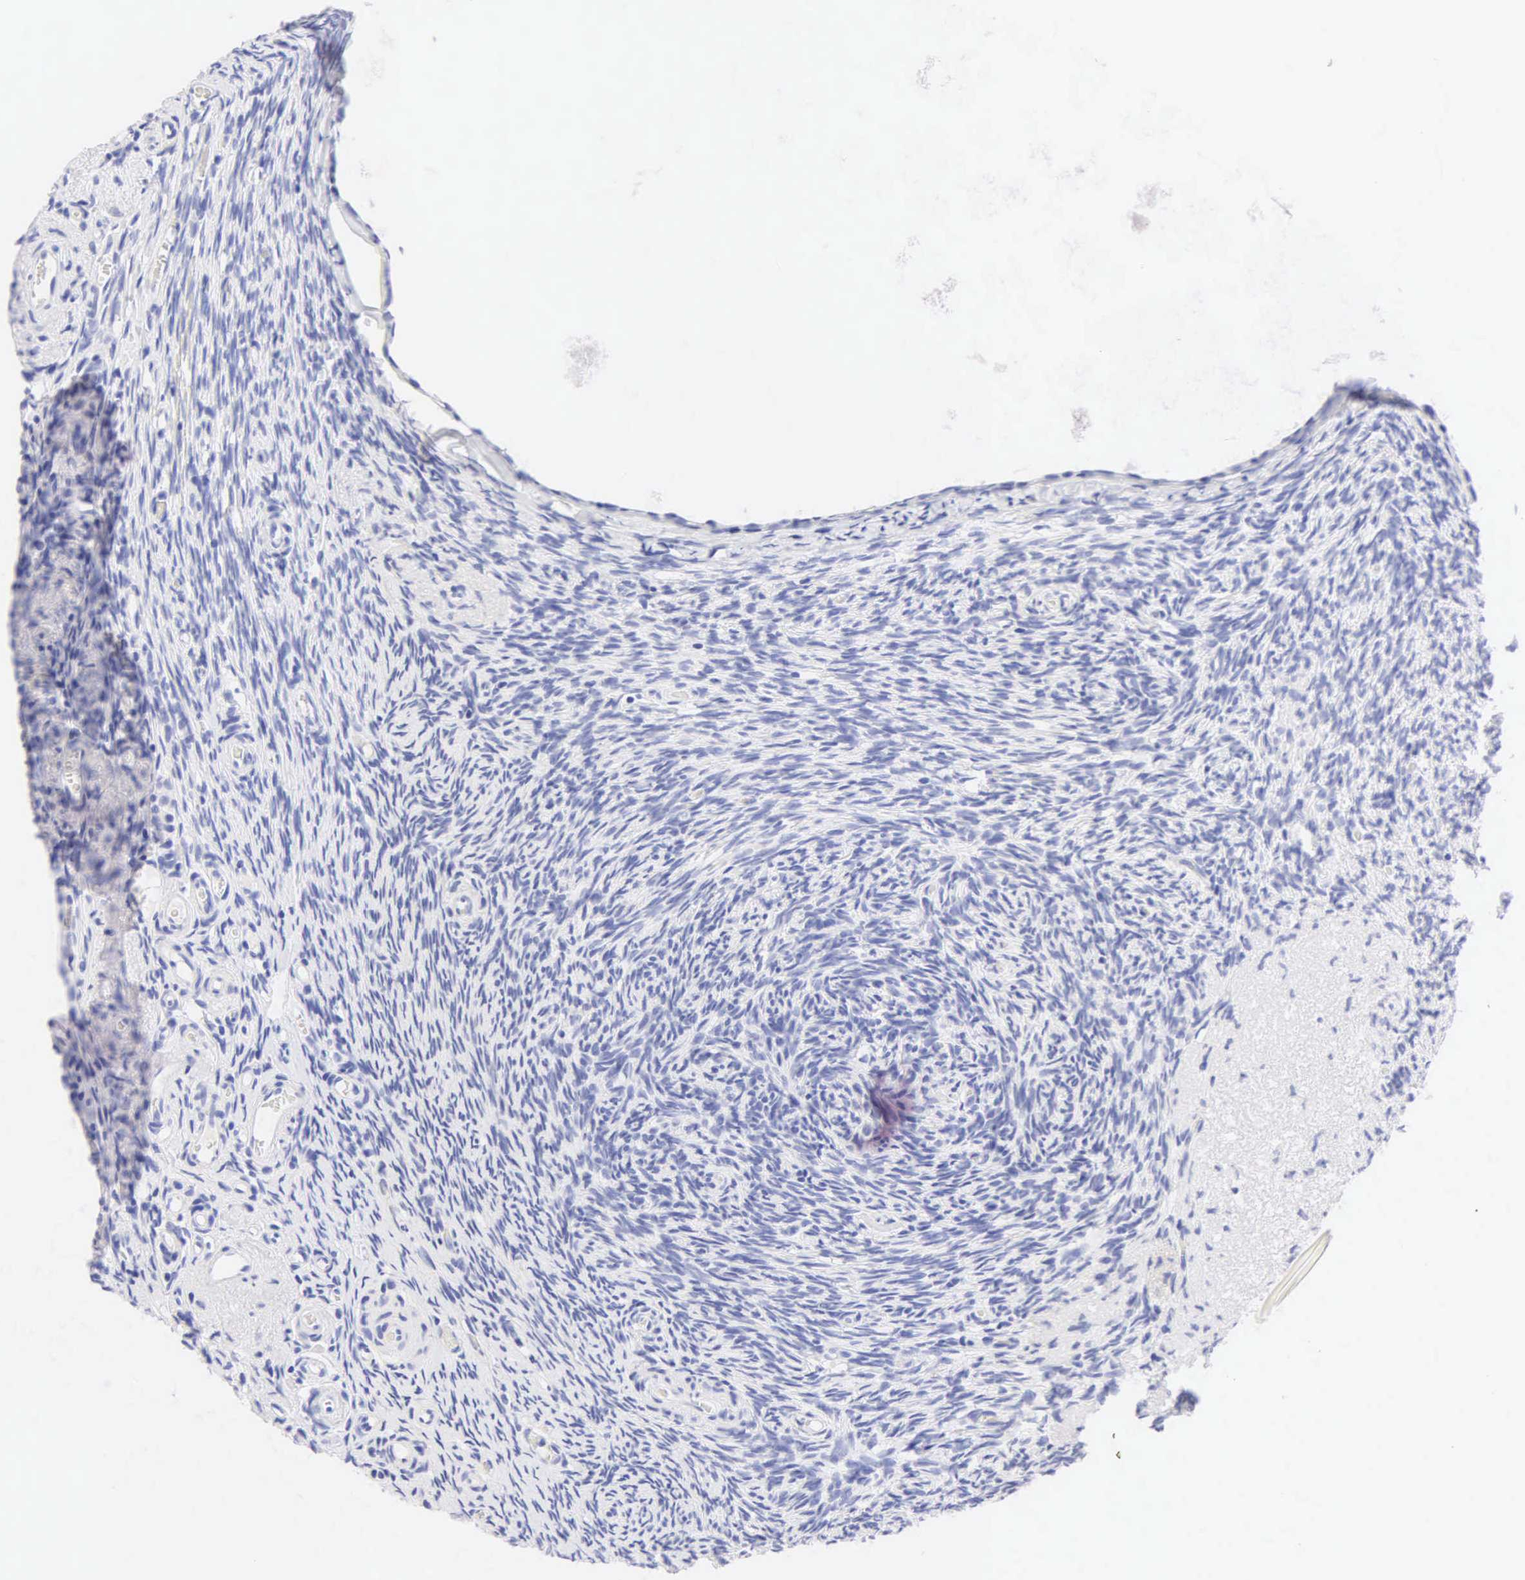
{"staining": {"intensity": "negative", "quantity": "none", "location": "none"}, "tissue": "ovary", "cell_type": "Follicle cells", "image_type": "normal", "snomed": [{"axis": "morphology", "description": "Normal tissue, NOS"}, {"axis": "topography", "description": "Ovary"}], "caption": "IHC photomicrograph of unremarkable ovary: human ovary stained with DAB (3,3'-diaminobenzidine) demonstrates no significant protein positivity in follicle cells.", "gene": "NKX2", "patient": {"sex": "female", "age": 78}}